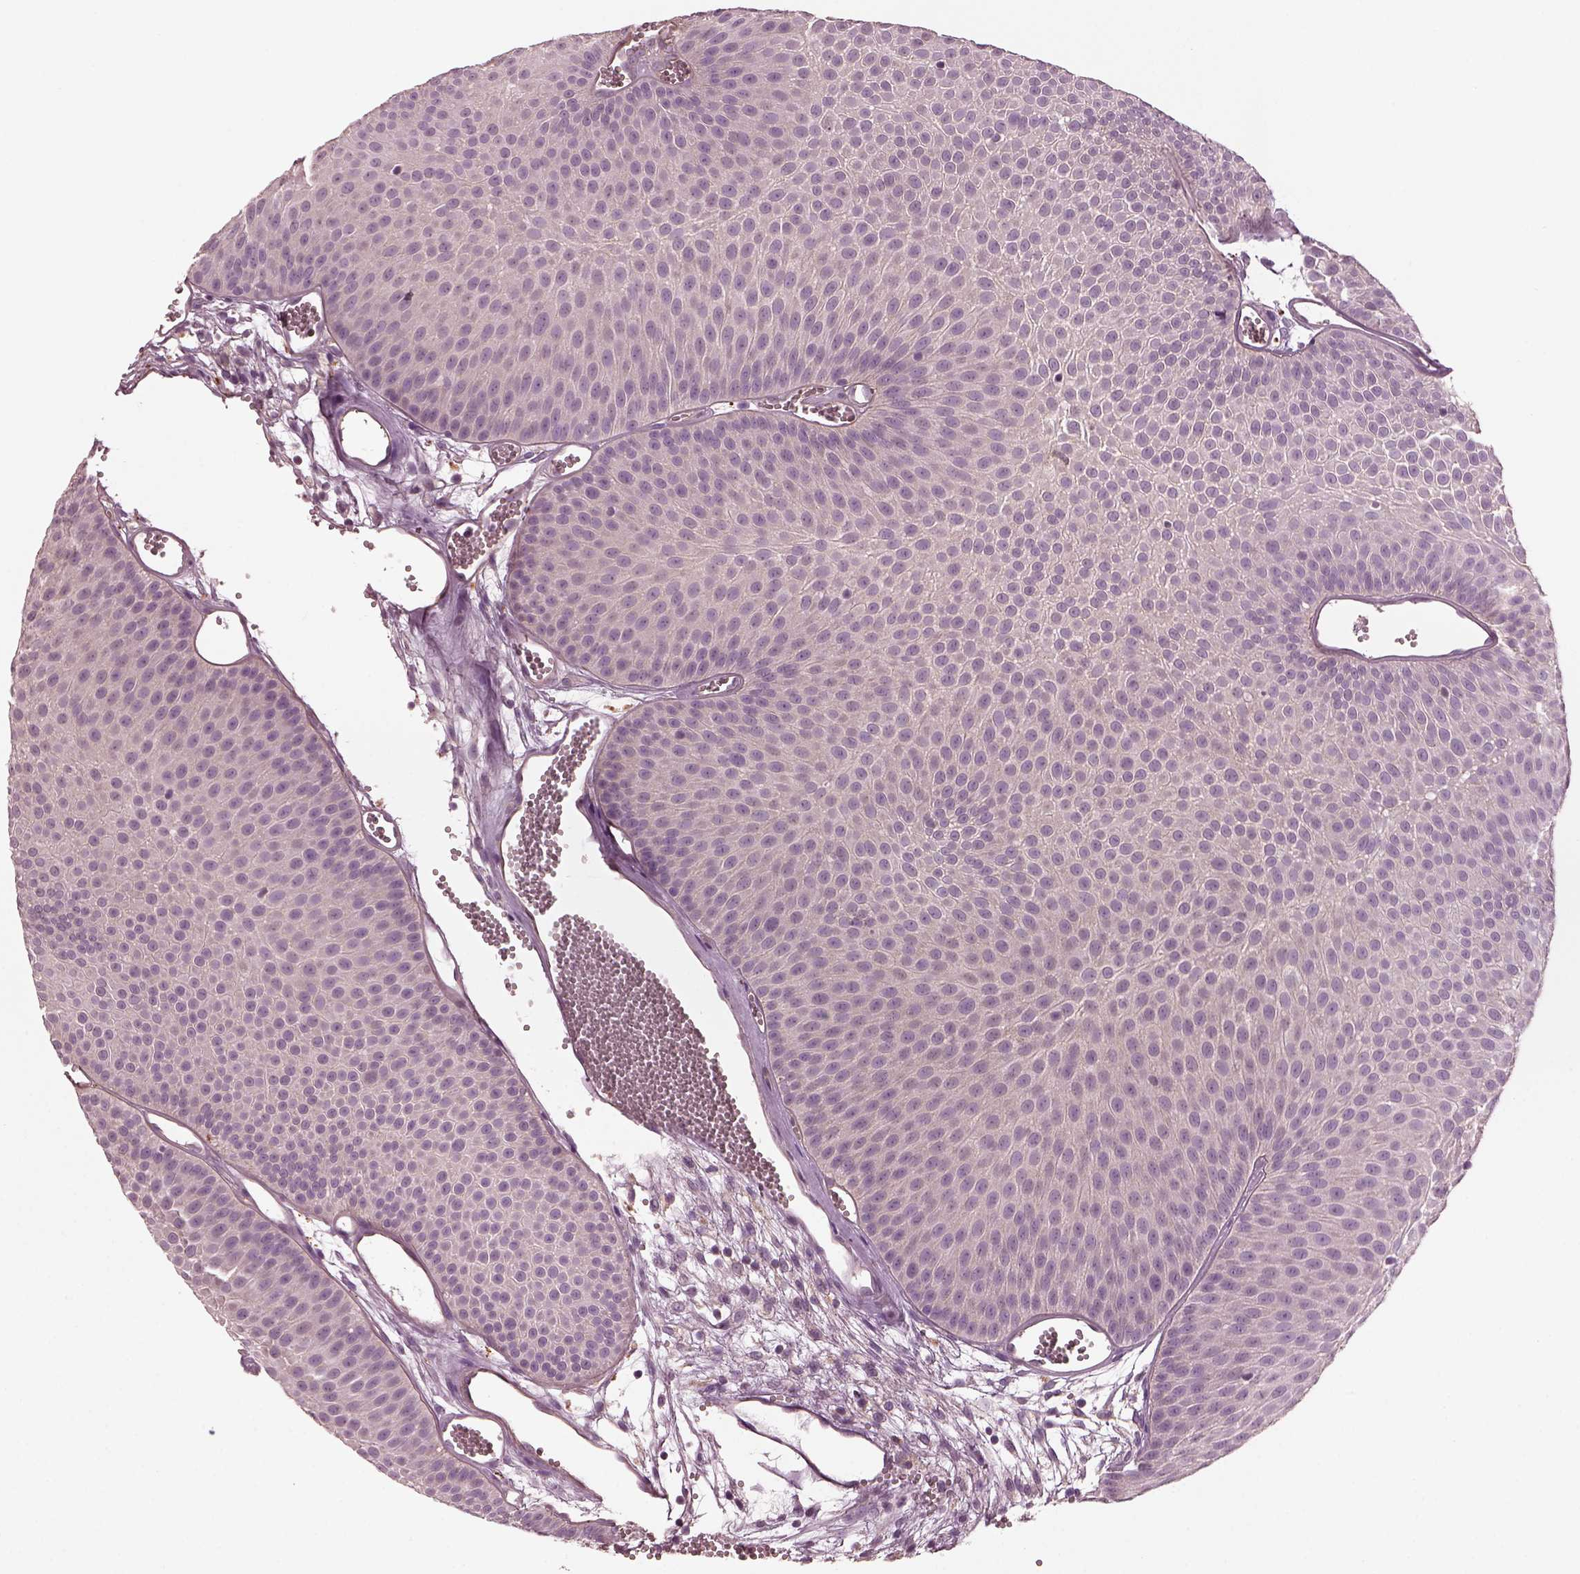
{"staining": {"intensity": "negative", "quantity": "none", "location": "none"}, "tissue": "urothelial cancer", "cell_type": "Tumor cells", "image_type": "cancer", "snomed": [{"axis": "morphology", "description": "Urothelial carcinoma, Low grade"}, {"axis": "topography", "description": "Urinary bladder"}], "caption": "Protein analysis of urothelial carcinoma (low-grade) reveals no significant expression in tumor cells.", "gene": "ODAD1", "patient": {"sex": "male", "age": 52}}